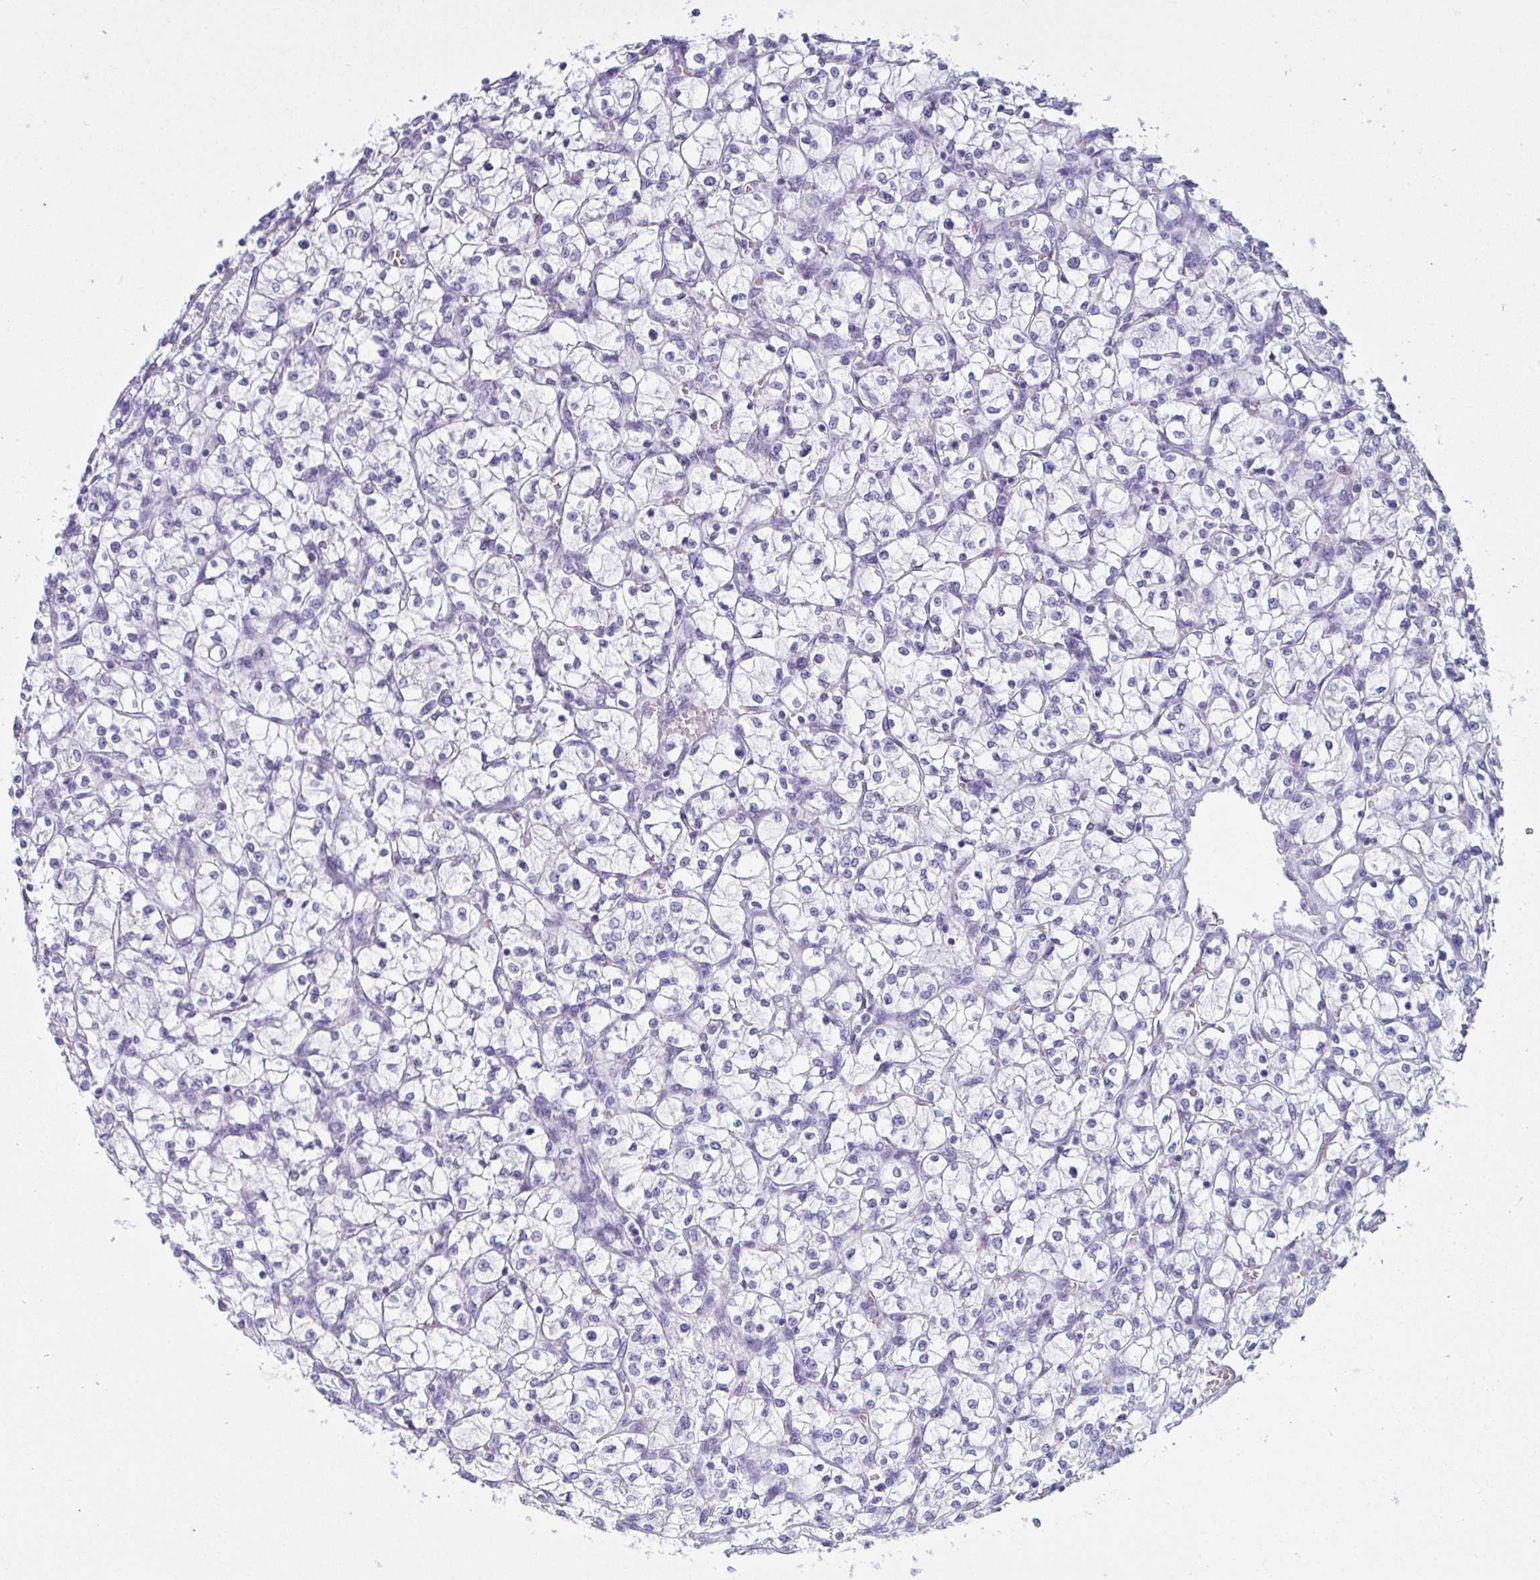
{"staining": {"intensity": "negative", "quantity": "none", "location": "none"}, "tissue": "renal cancer", "cell_type": "Tumor cells", "image_type": "cancer", "snomed": [{"axis": "morphology", "description": "Adenocarcinoma, NOS"}, {"axis": "topography", "description": "Kidney"}], "caption": "This is an immunohistochemistry (IHC) photomicrograph of human renal cancer (adenocarcinoma). There is no expression in tumor cells.", "gene": "CLGN", "patient": {"sex": "female", "age": 64}}